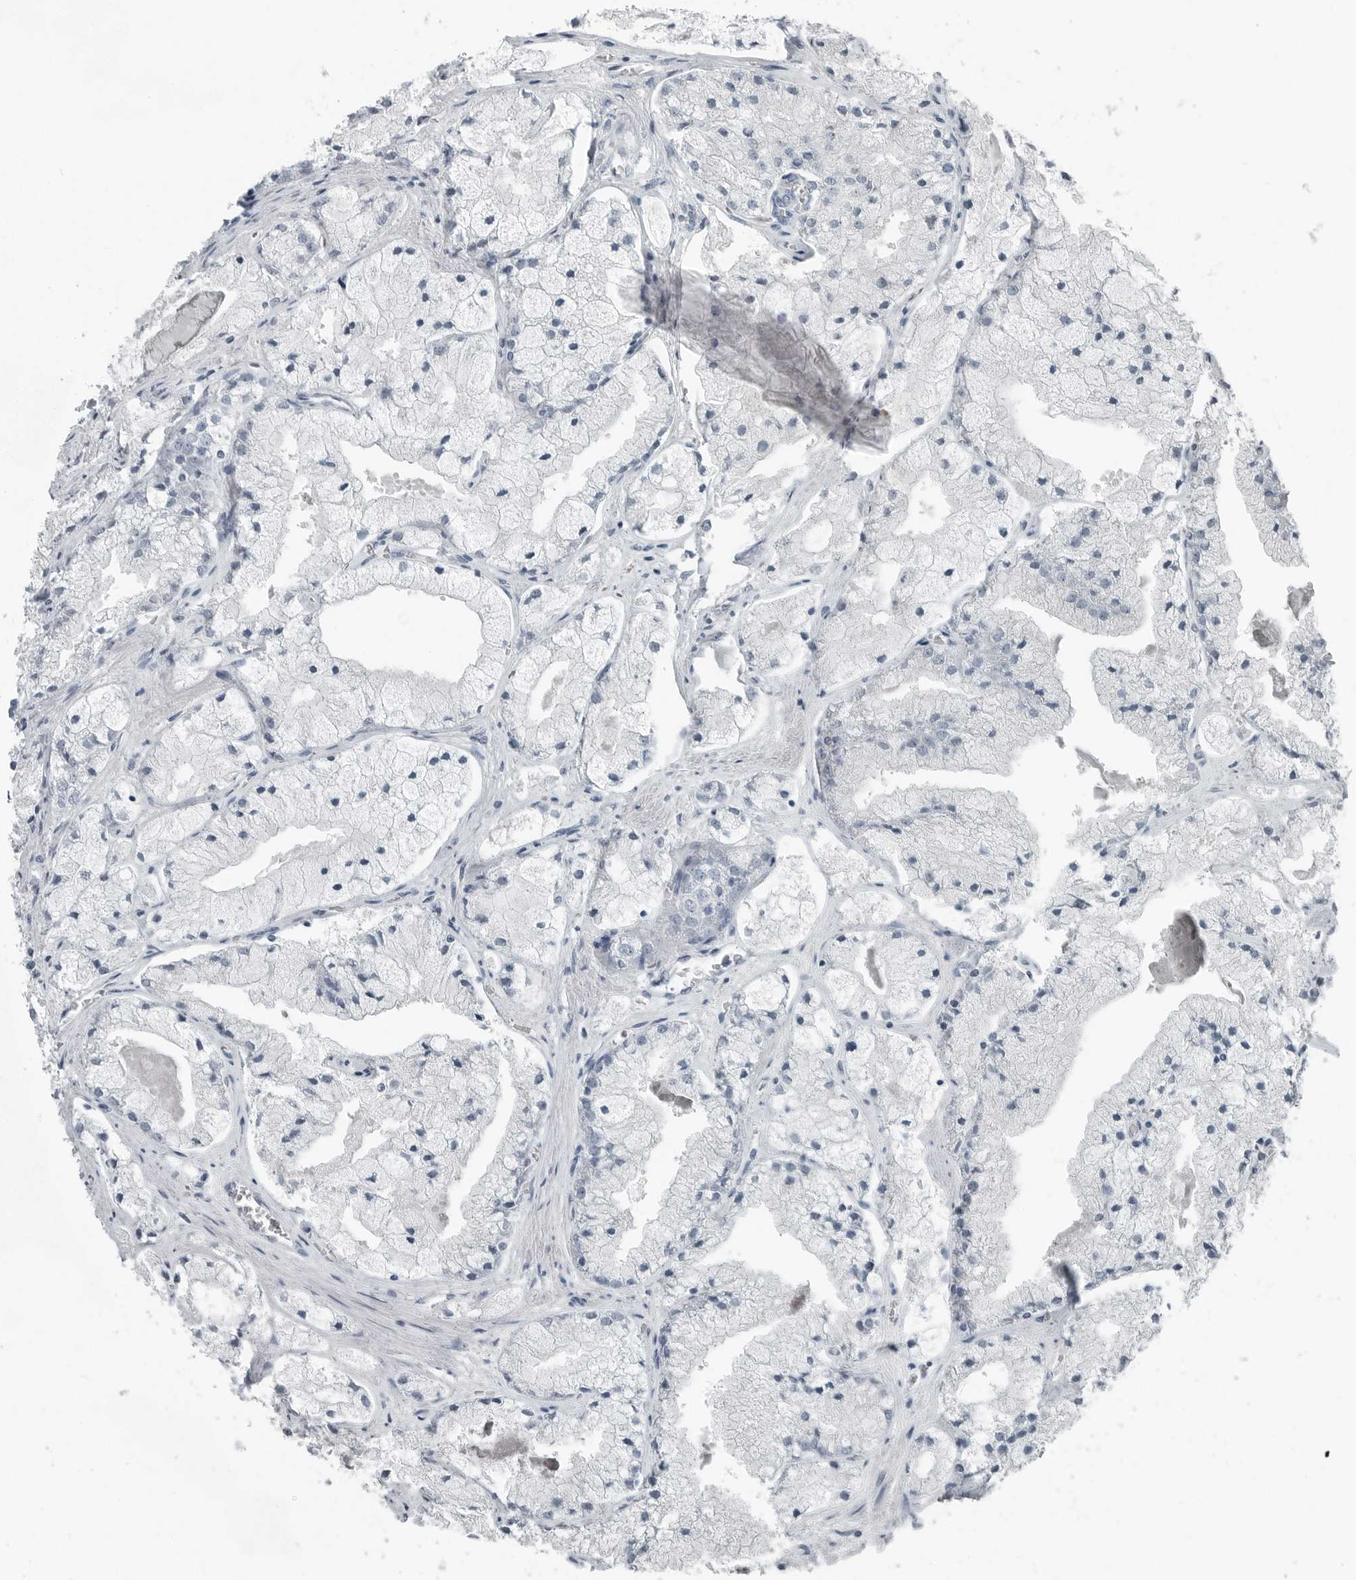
{"staining": {"intensity": "negative", "quantity": "none", "location": "none"}, "tissue": "prostate cancer", "cell_type": "Tumor cells", "image_type": "cancer", "snomed": [{"axis": "morphology", "description": "Adenocarcinoma, High grade"}, {"axis": "topography", "description": "Prostate"}], "caption": "A micrograph of prostate adenocarcinoma (high-grade) stained for a protein displays no brown staining in tumor cells.", "gene": "KYAT1", "patient": {"sex": "male", "age": 50}}